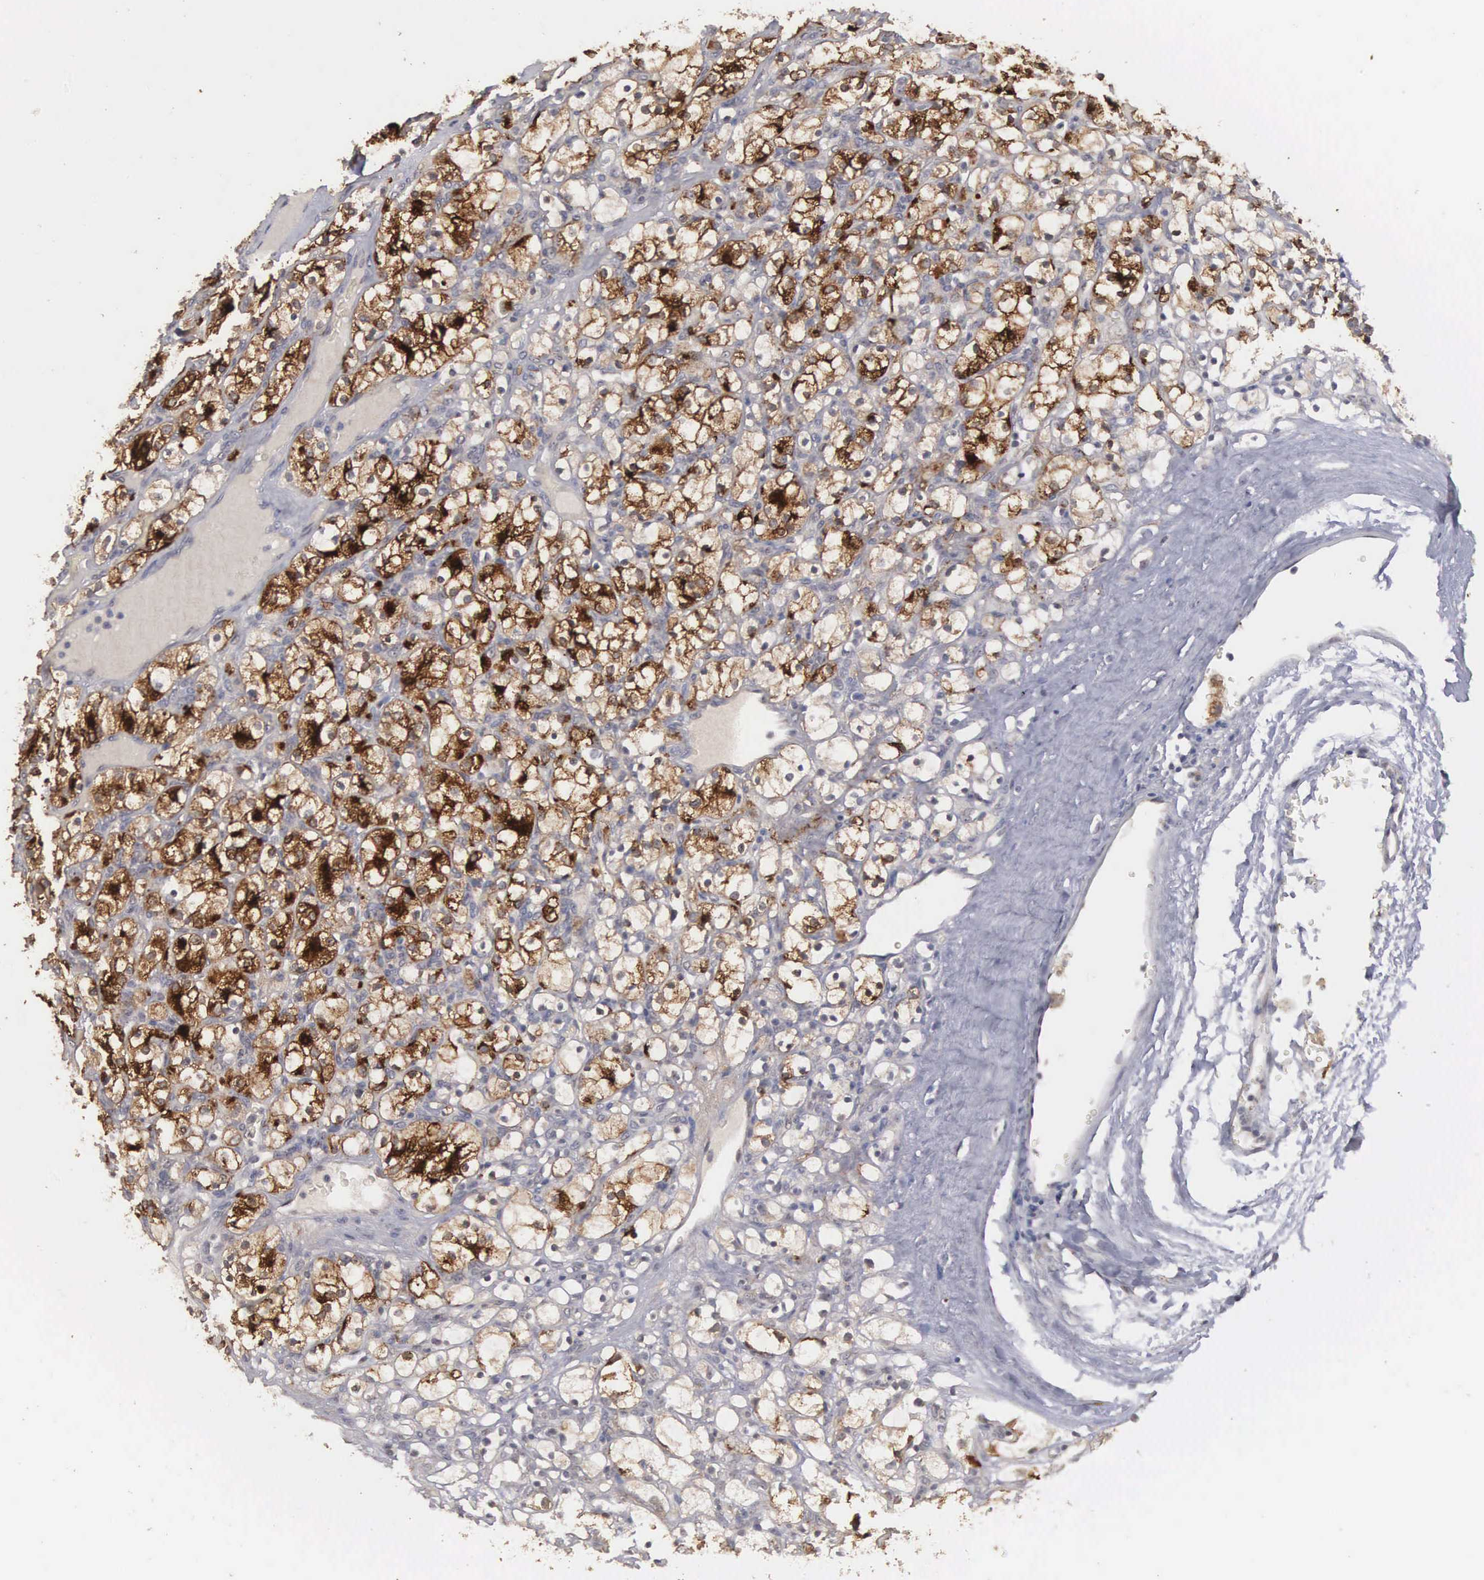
{"staining": {"intensity": "strong", "quantity": ">75%", "location": "cytoplasmic/membranous"}, "tissue": "renal cancer", "cell_type": "Tumor cells", "image_type": "cancer", "snomed": [{"axis": "morphology", "description": "Adenocarcinoma, NOS"}, {"axis": "topography", "description": "Kidney"}], "caption": "Renal cancer tissue reveals strong cytoplasmic/membranous staining in approximately >75% of tumor cells, visualized by immunohistochemistry.", "gene": "AMN", "patient": {"sex": "female", "age": 83}}